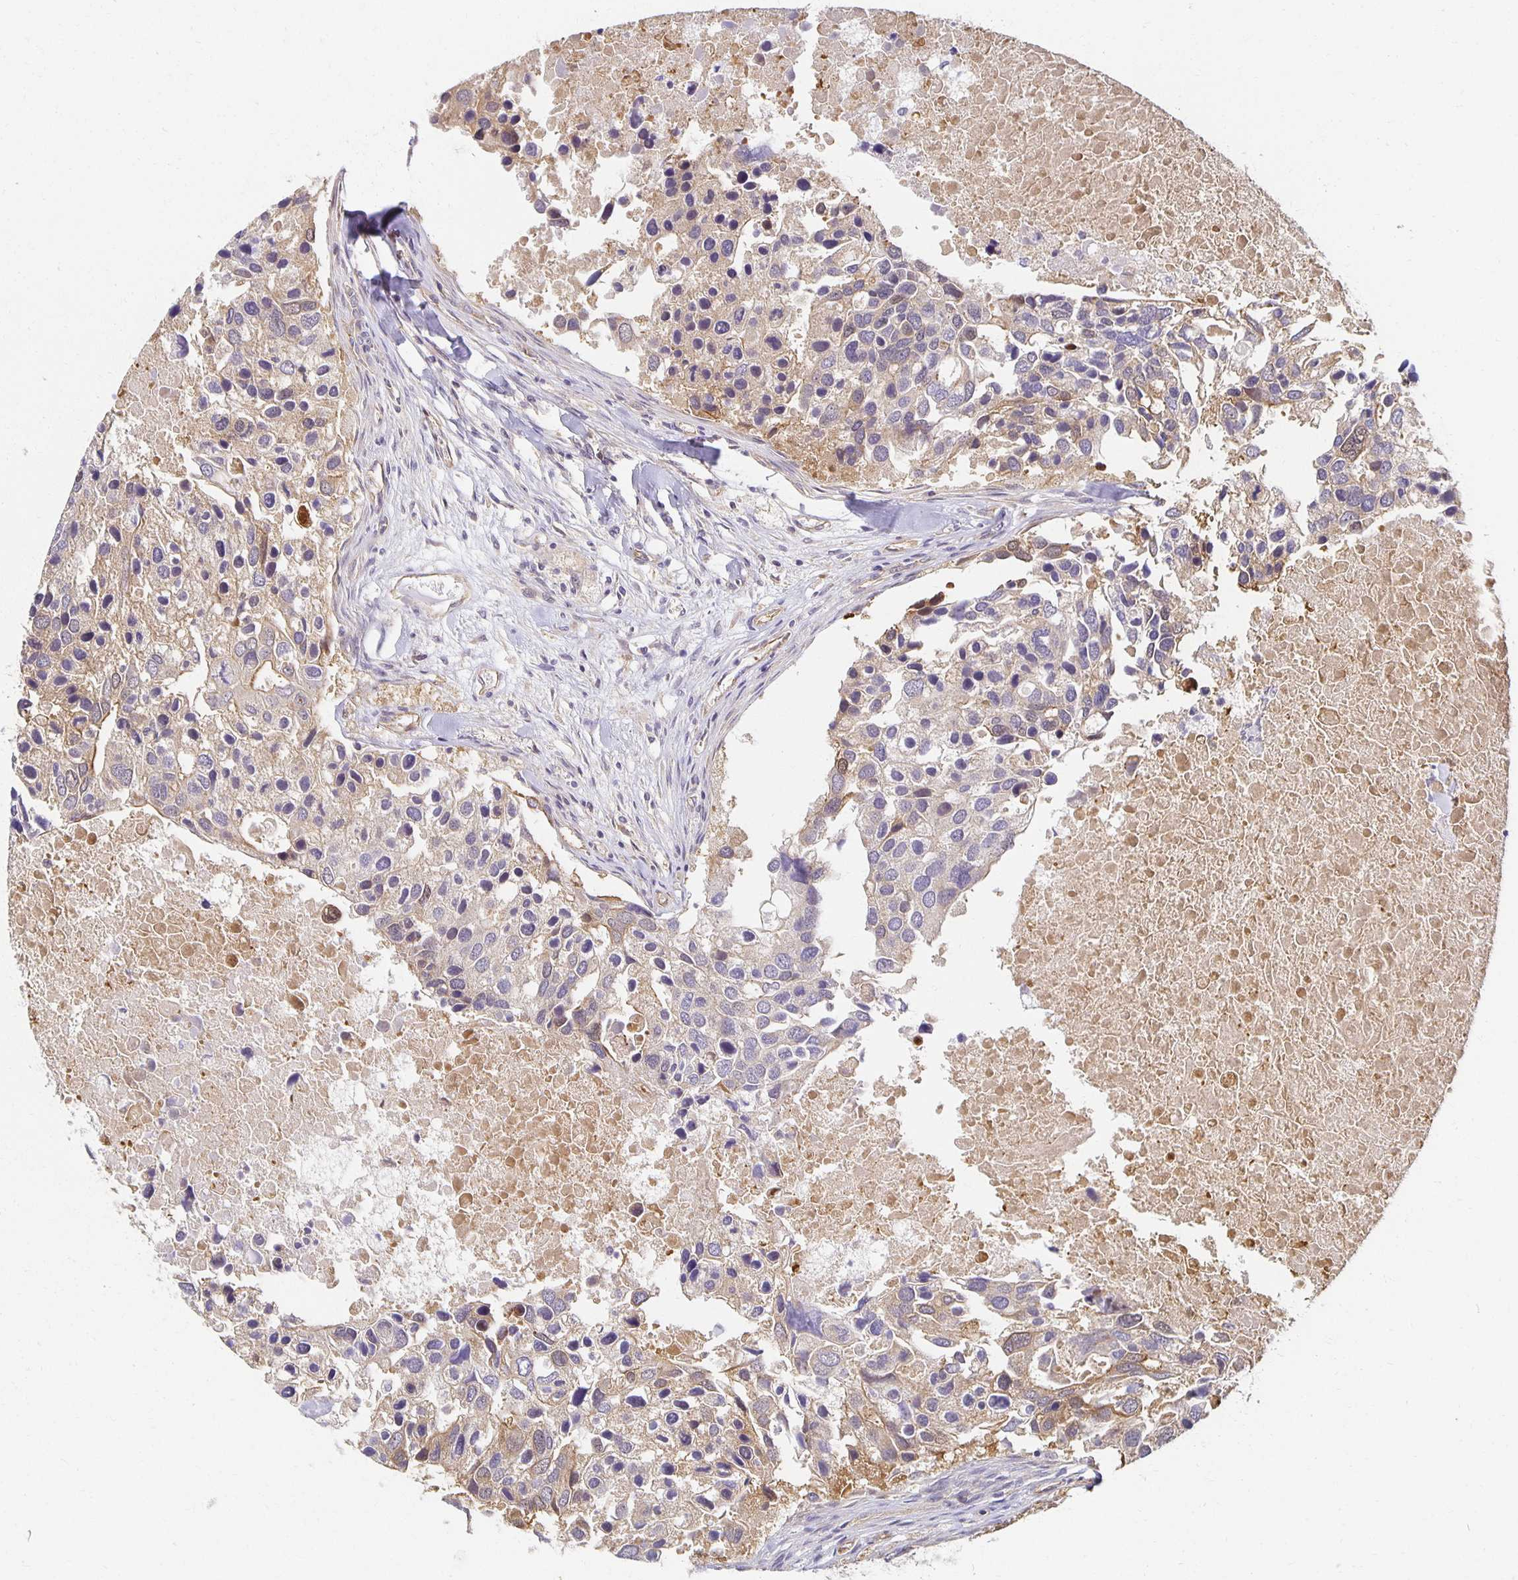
{"staining": {"intensity": "weak", "quantity": "<25%", "location": "cytoplasmic/membranous"}, "tissue": "breast cancer", "cell_type": "Tumor cells", "image_type": "cancer", "snomed": [{"axis": "morphology", "description": "Duct carcinoma"}, {"axis": "topography", "description": "Breast"}], "caption": "IHC histopathology image of breast cancer stained for a protein (brown), which shows no expression in tumor cells.", "gene": "SORL1", "patient": {"sex": "female", "age": 83}}